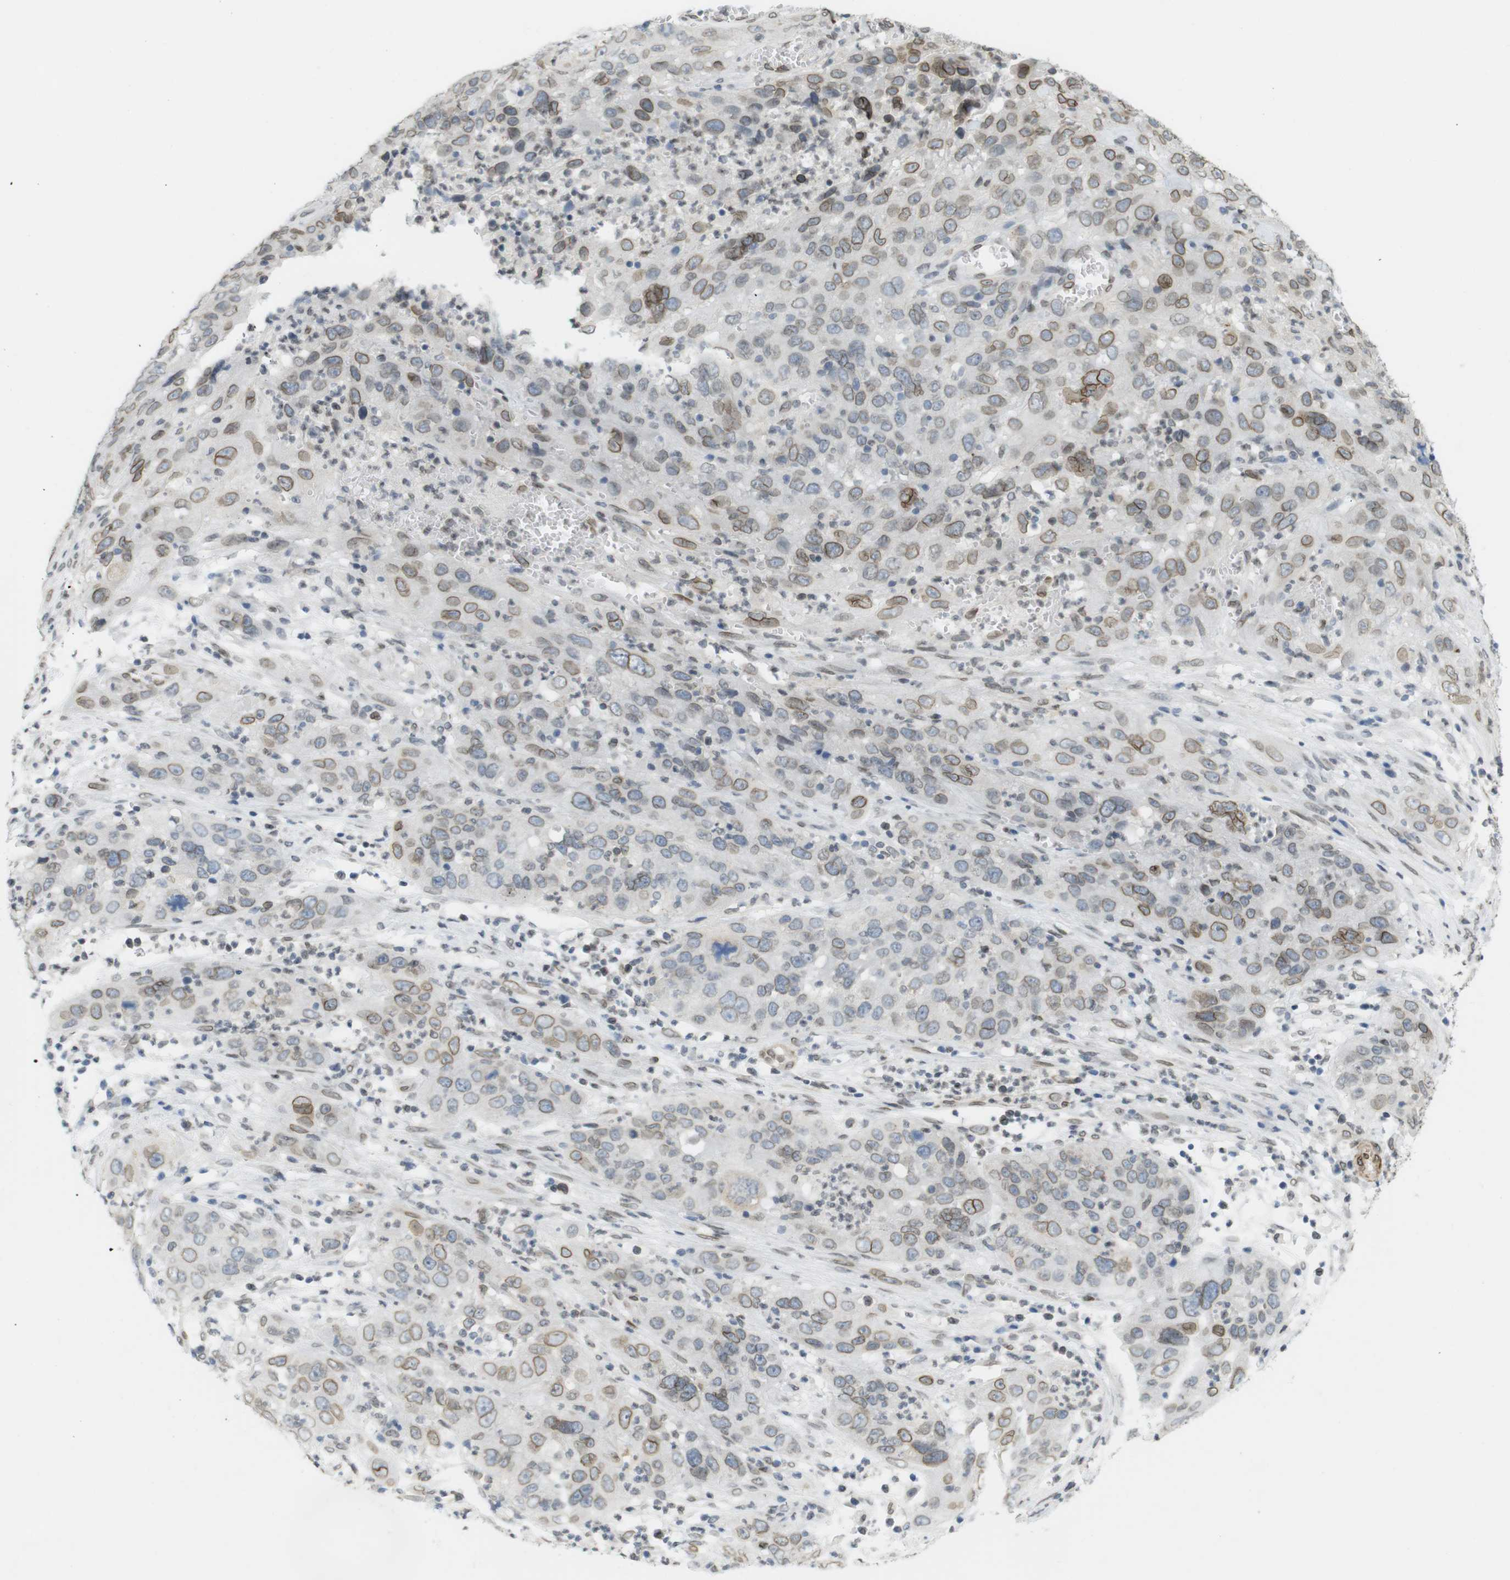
{"staining": {"intensity": "moderate", "quantity": "25%-75%", "location": "cytoplasmic/membranous,nuclear"}, "tissue": "cervical cancer", "cell_type": "Tumor cells", "image_type": "cancer", "snomed": [{"axis": "morphology", "description": "Squamous cell carcinoma, NOS"}, {"axis": "topography", "description": "Cervix"}], "caption": "Immunohistochemical staining of human cervical squamous cell carcinoma exhibits medium levels of moderate cytoplasmic/membranous and nuclear staining in about 25%-75% of tumor cells.", "gene": "ARL6IP6", "patient": {"sex": "female", "age": 32}}